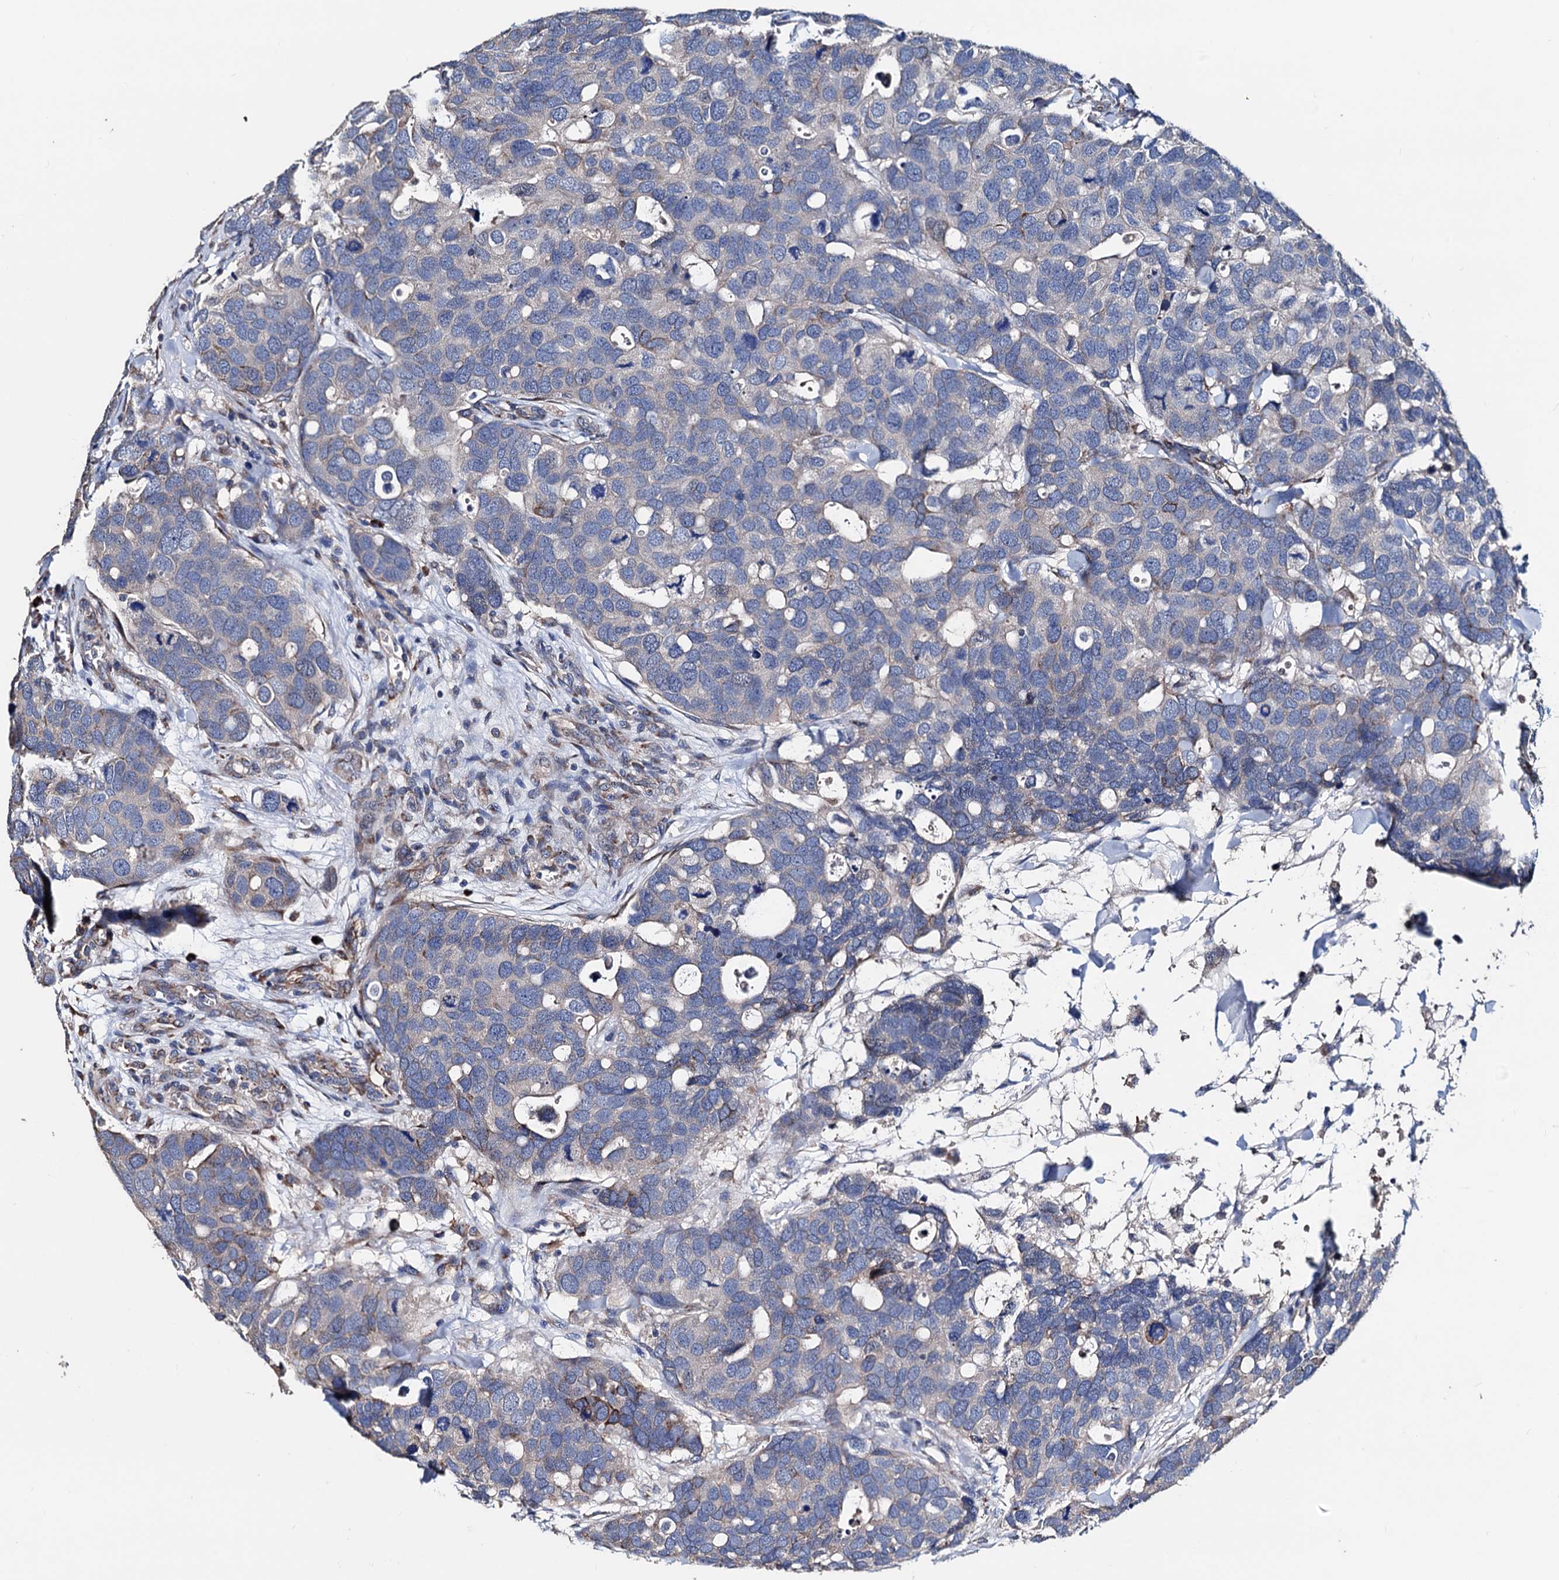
{"staining": {"intensity": "negative", "quantity": "none", "location": "none"}, "tissue": "breast cancer", "cell_type": "Tumor cells", "image_type": "cancer", "snomed": [{"axis": "morphology", "description": "Duct carcinoma"}, {"axis": "topography", "description": "Breast"}], "caption": "The micrograph shows no significant expression in tumor cells of breast invasive ductal carcinoma.", "gene": "AKAP11", "patient": {"sex": "female", "age": 83}}